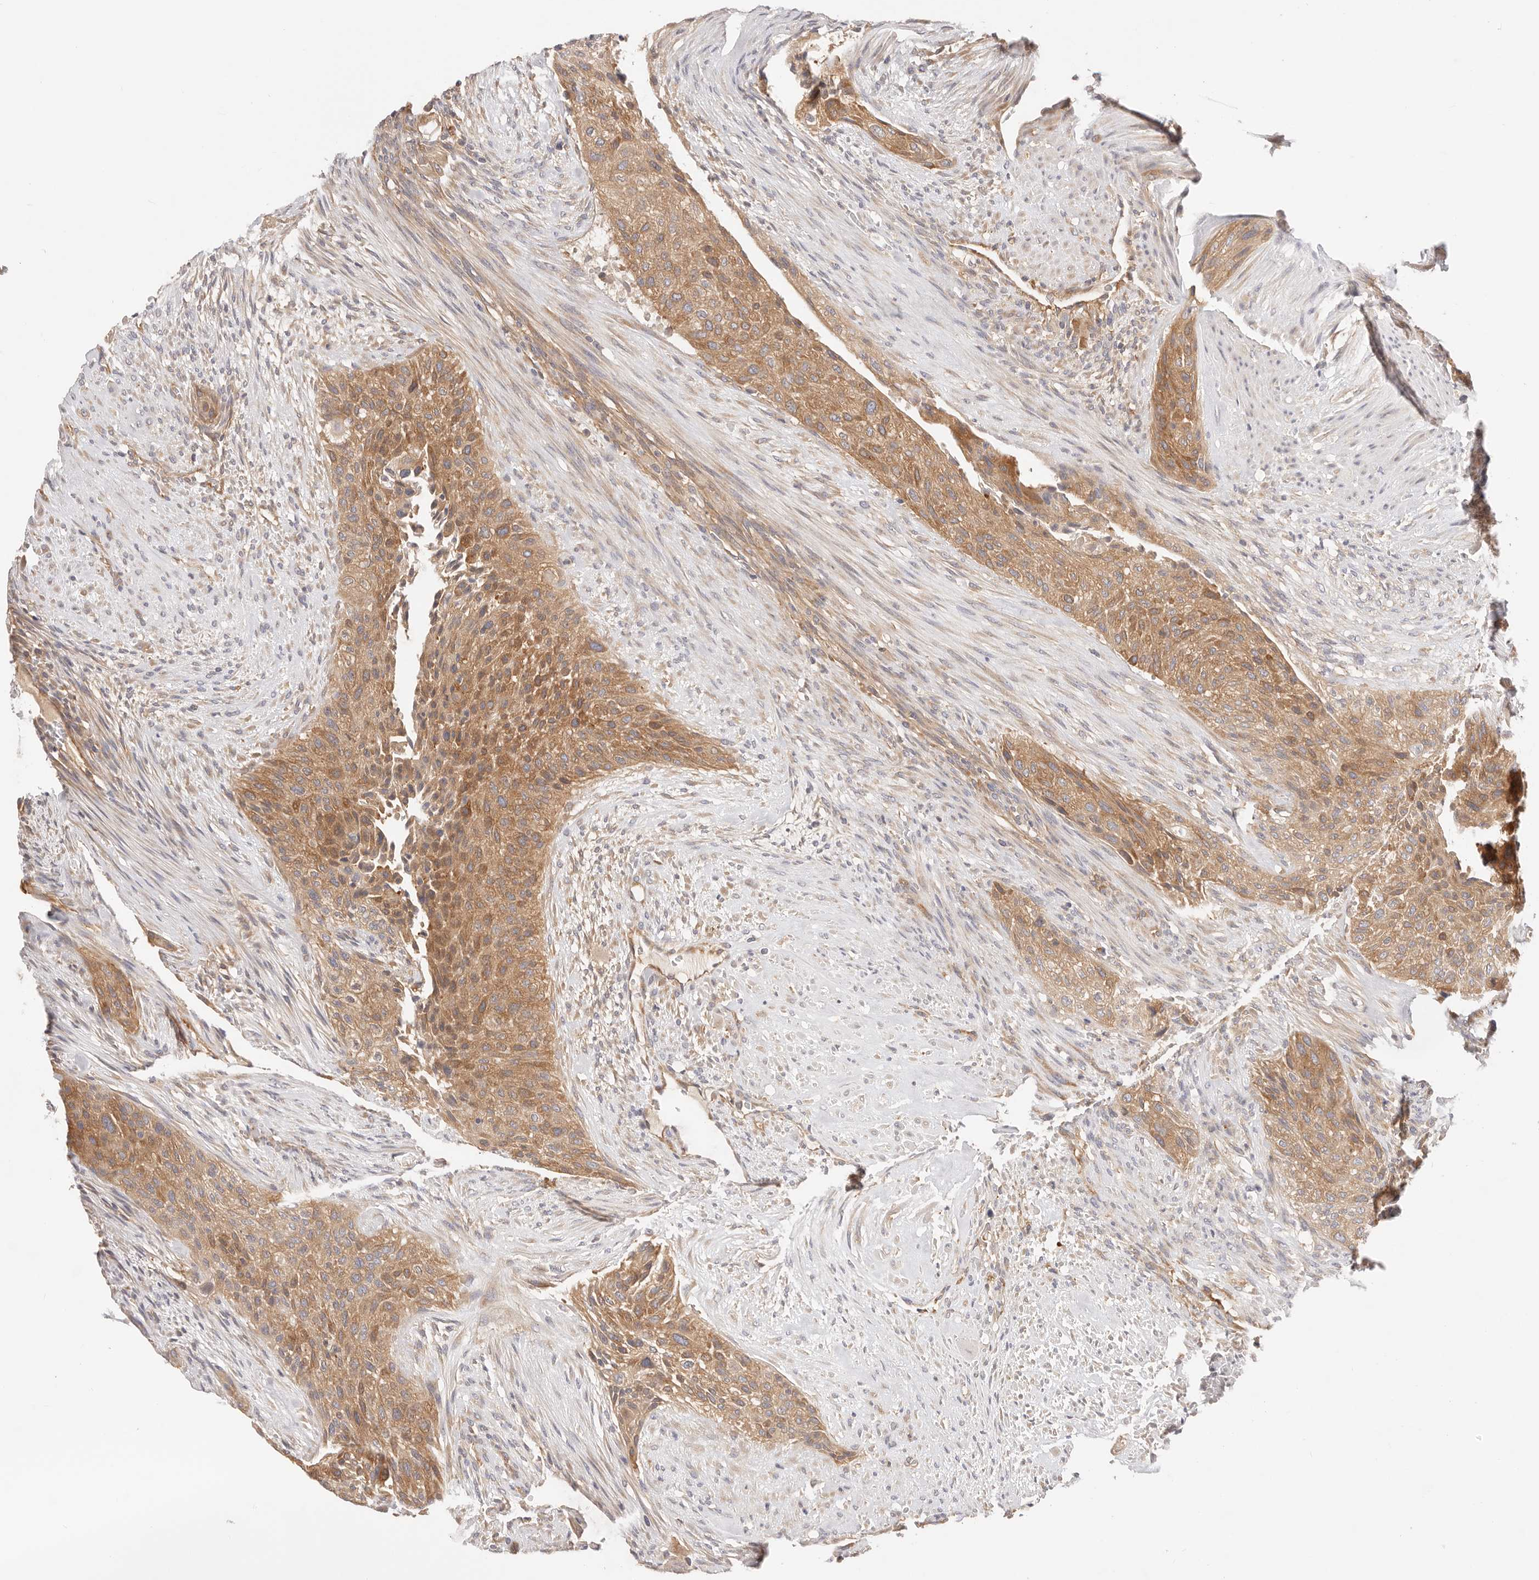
{"staining": {"intensity": "moderate", "quantity": ">75%", "location": "cytoplasmic/membranous"}, "tissue": "urothelial cancer", "cell_type": "Tumor cells", "image_type": "cancer", "snomed": [{"axis": "morphology", "description": "Urothelial carcinoma, High grade"}, {"axis": "topography", "description": "Urinary bladder"}], "caption": "This micrograph exhibits immunohistochemistry (IHC) staining of urothelial cancer, with medium moderate cytoplasmic/membranous staining in about >75% of tumor cells.", "gene": "KCMF1", "patient": {"sex": "male", "age": 35}}